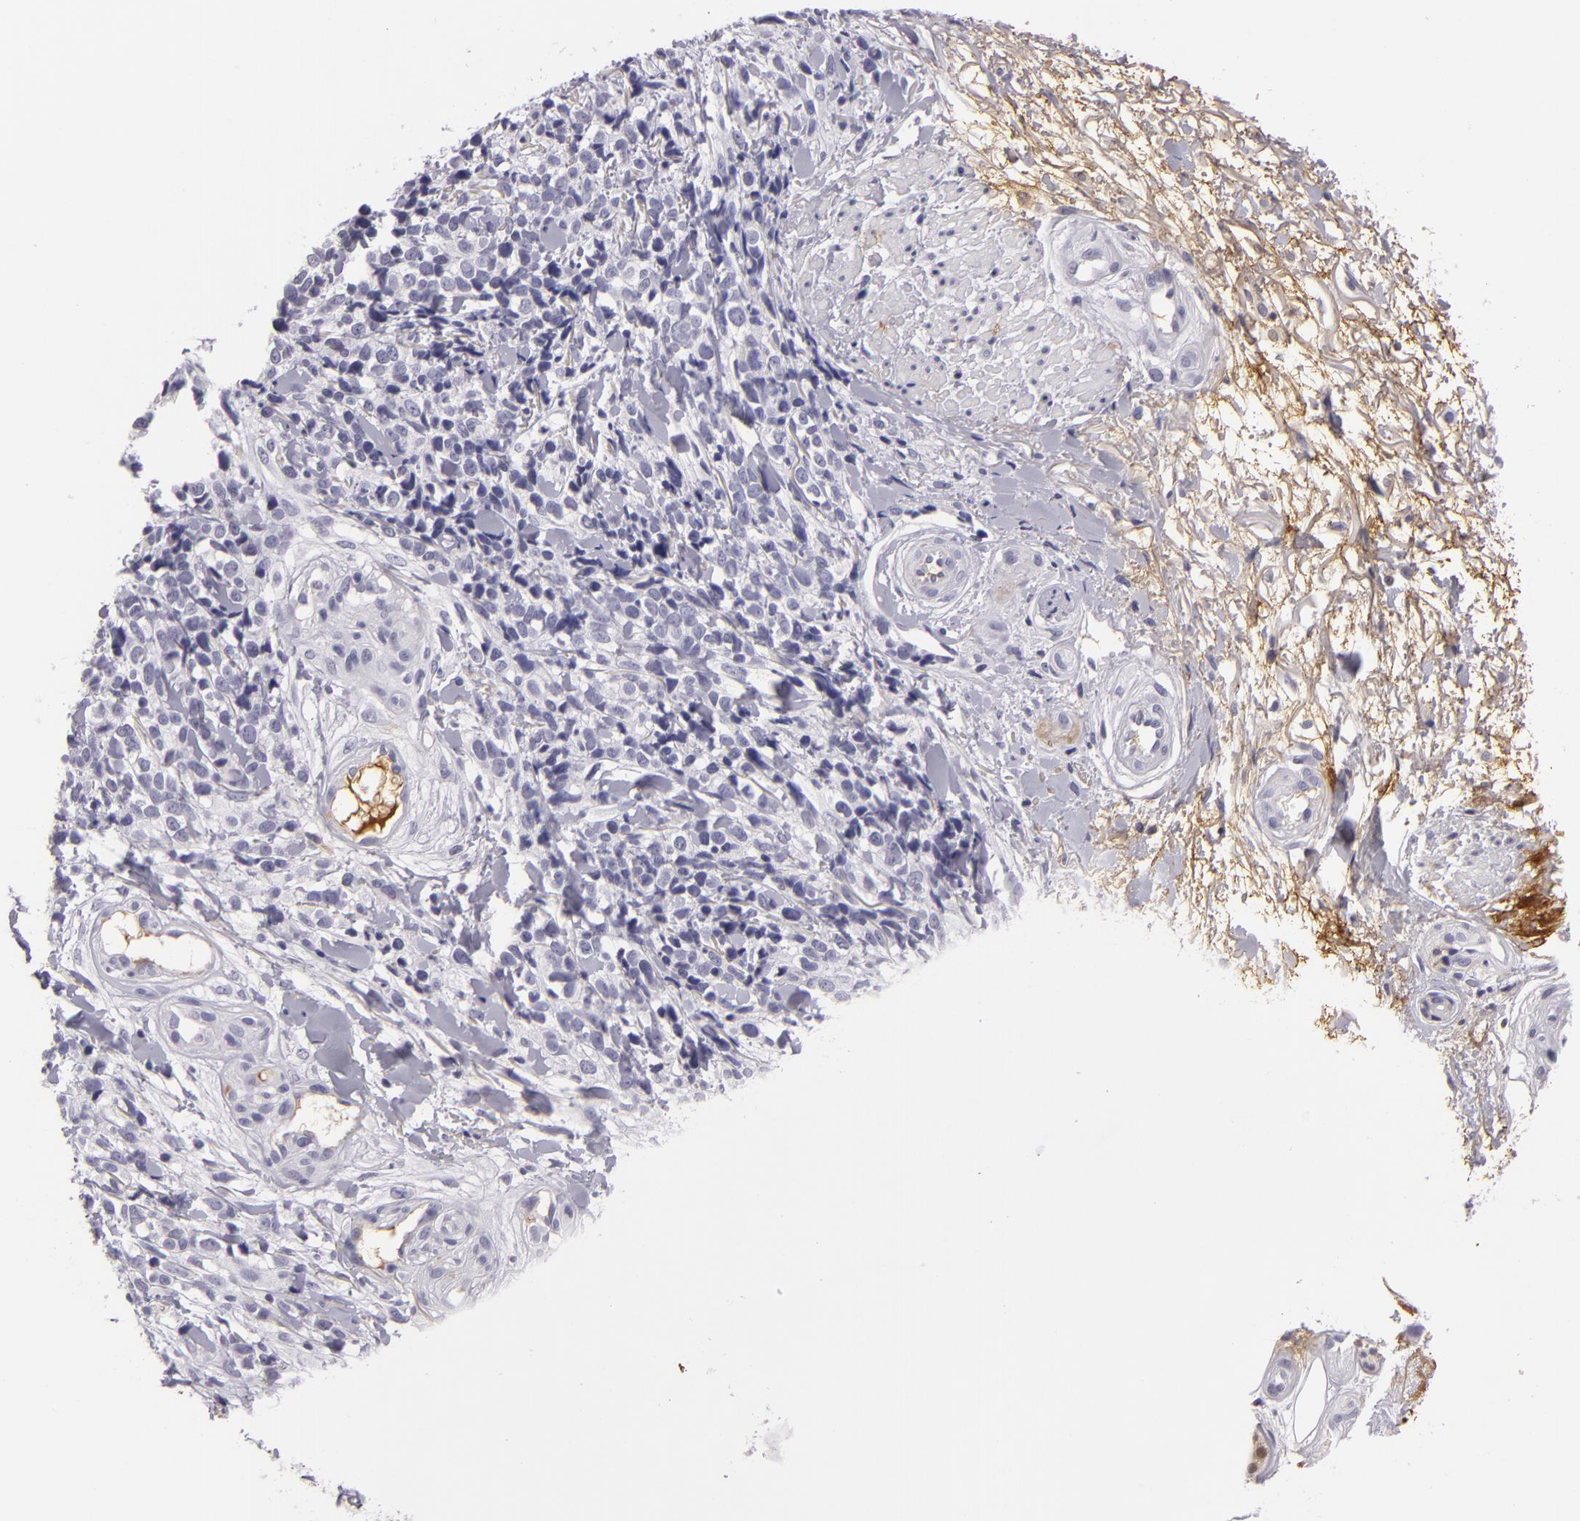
{"staining": {"intensity": "negative", "quantity": "none", "location": "none"}, "tissue": "melanoma", "cell_type": "Tumor cells", "image_type": "cancer", "snomed": [{"axis": "morphology", "description": "Malignant melanoma, NOS"}, {"axis": "topography", "description": "Skin"}], "caption": "Human malignant melanoma stained for a protein using IHC demonstrates no staining in tumor cells.", "gene": "CTNNB1", "patient": {"sex": "female", "age": 85}}